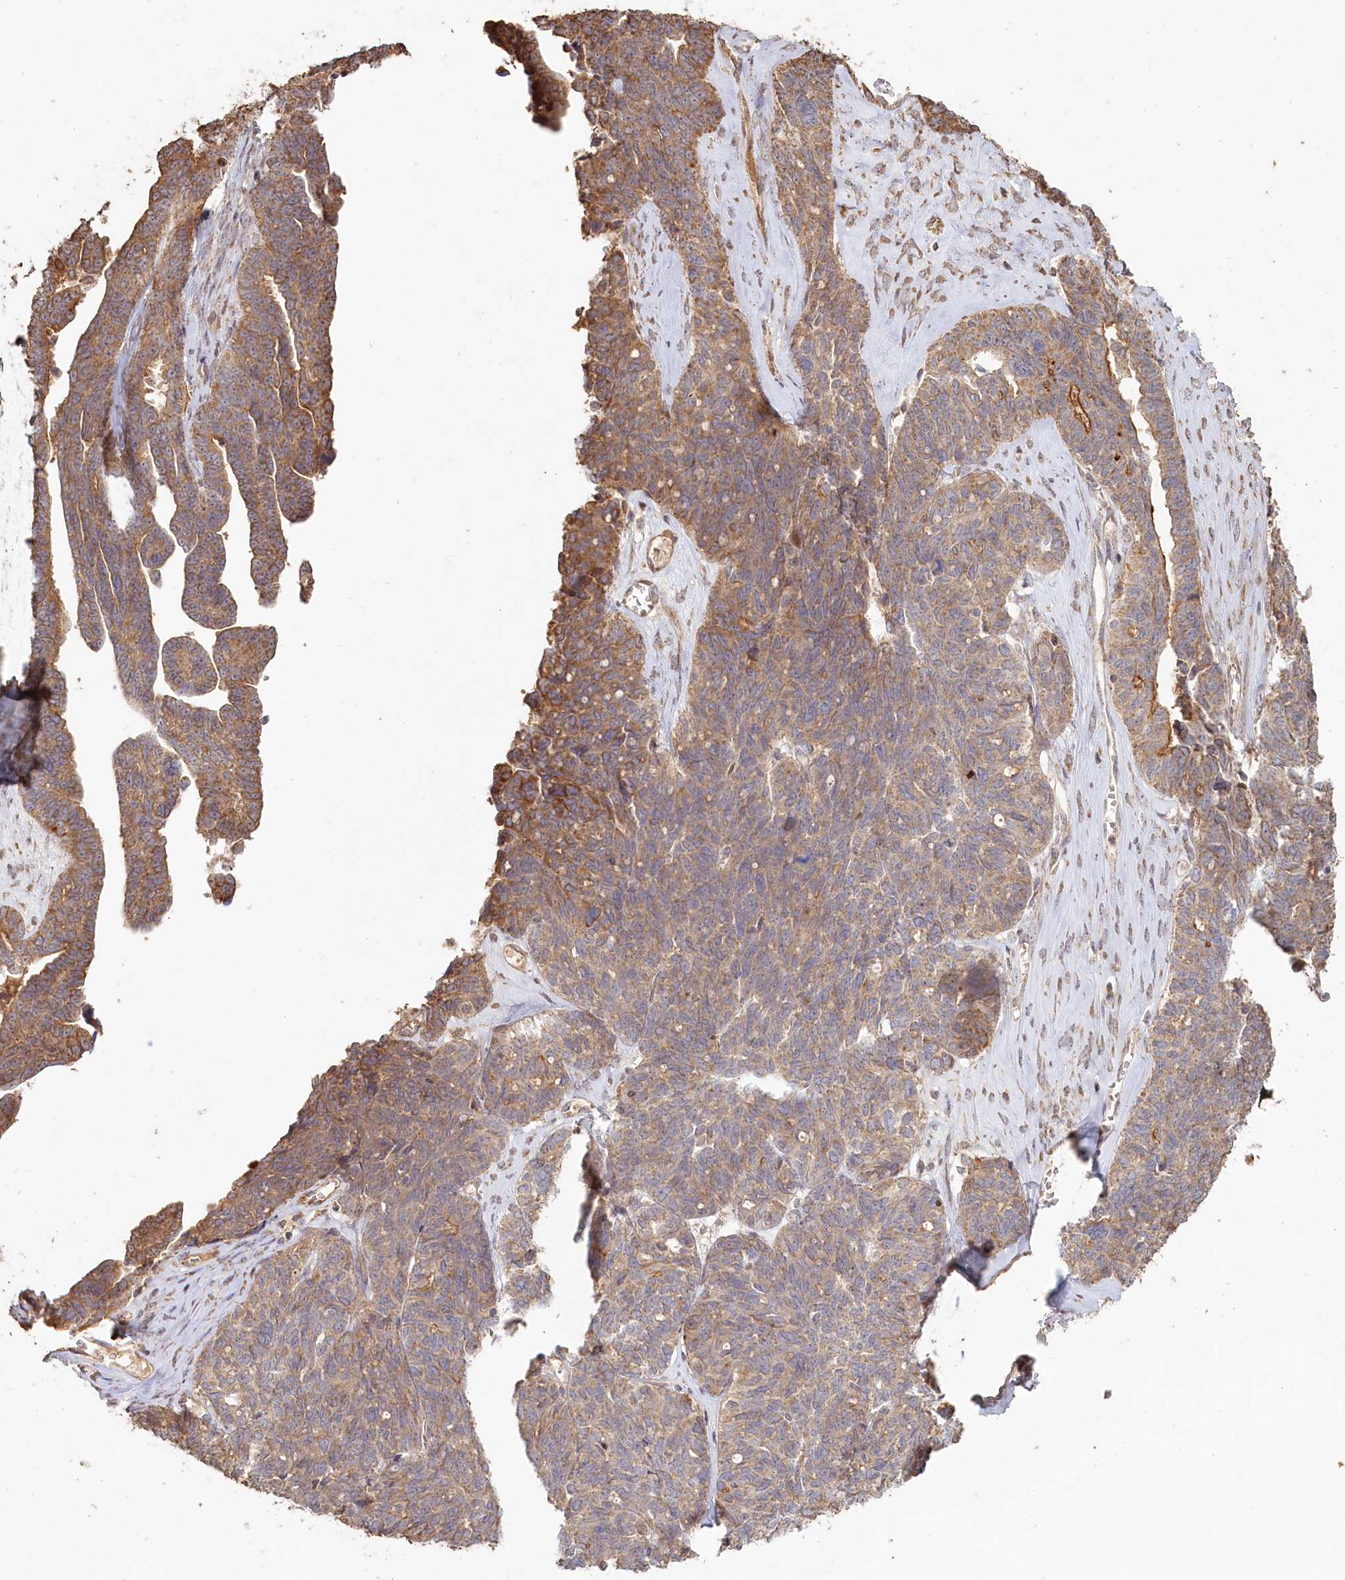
{"staining": {"intensity": "moderate", "quantity": ">75%", "location": "cytoplasmic/membranous"}, "tissue": "ovarian cancer", "cell_type": "Tumor cells", "image_type": "cancer", "snomed": [{"axis": "morphology", "description": "Cystadenocarcinoma, serous, NOS"}, {"axis": "topography", "description": "Ovary"}], "caption": "Tumor cells display medium levels of moderate cytoplasmic/membranous staining in about >75% of cells in human ovarian serous cystadenocarcinoma.", "gene": "HAL", "patient": {"sex": "female", "age": 79}}